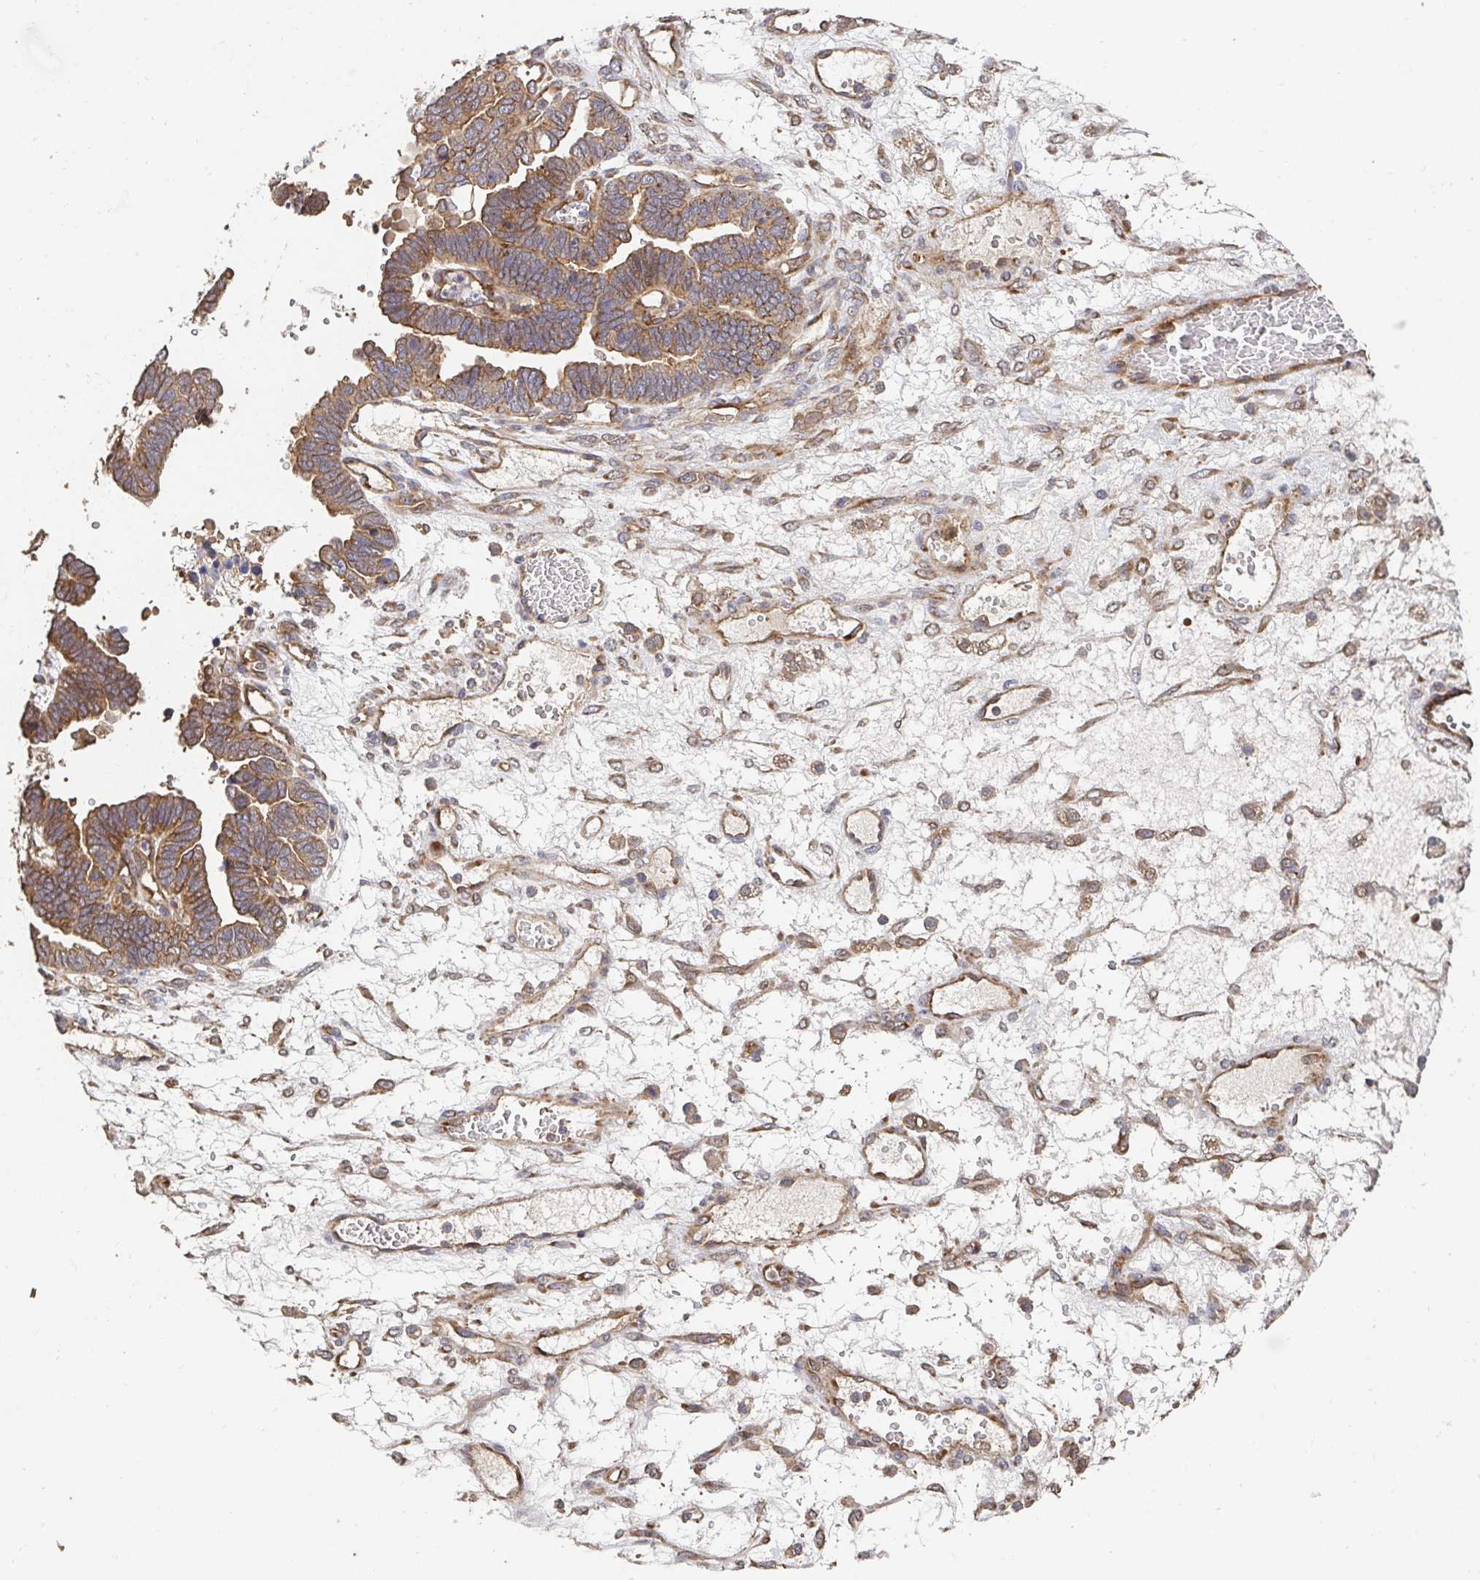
{"staining": {"intensity": "moderate", "quantity": ">75%", "location": "cytoplasmic/membranous"}, "tissue": "ovarian cancer", "cell_type": "Tumor cells", "image_type": "cancer", "snomed": [{"axis": "morphology", "description": "Cystadenocarcinoma, serous, NOS"}, {"axis": "topography", "description": "Ovary"}], "caption": "Ovarian cancer (serous cystadenocarcinoma) tissue exhibits moderate cytoplasmic/membranous staining in about >75% of tumor cells, visualized by immunohistochemistry.", "gene": "APBB1", "patient": {"sex": "female", "age": 51}}